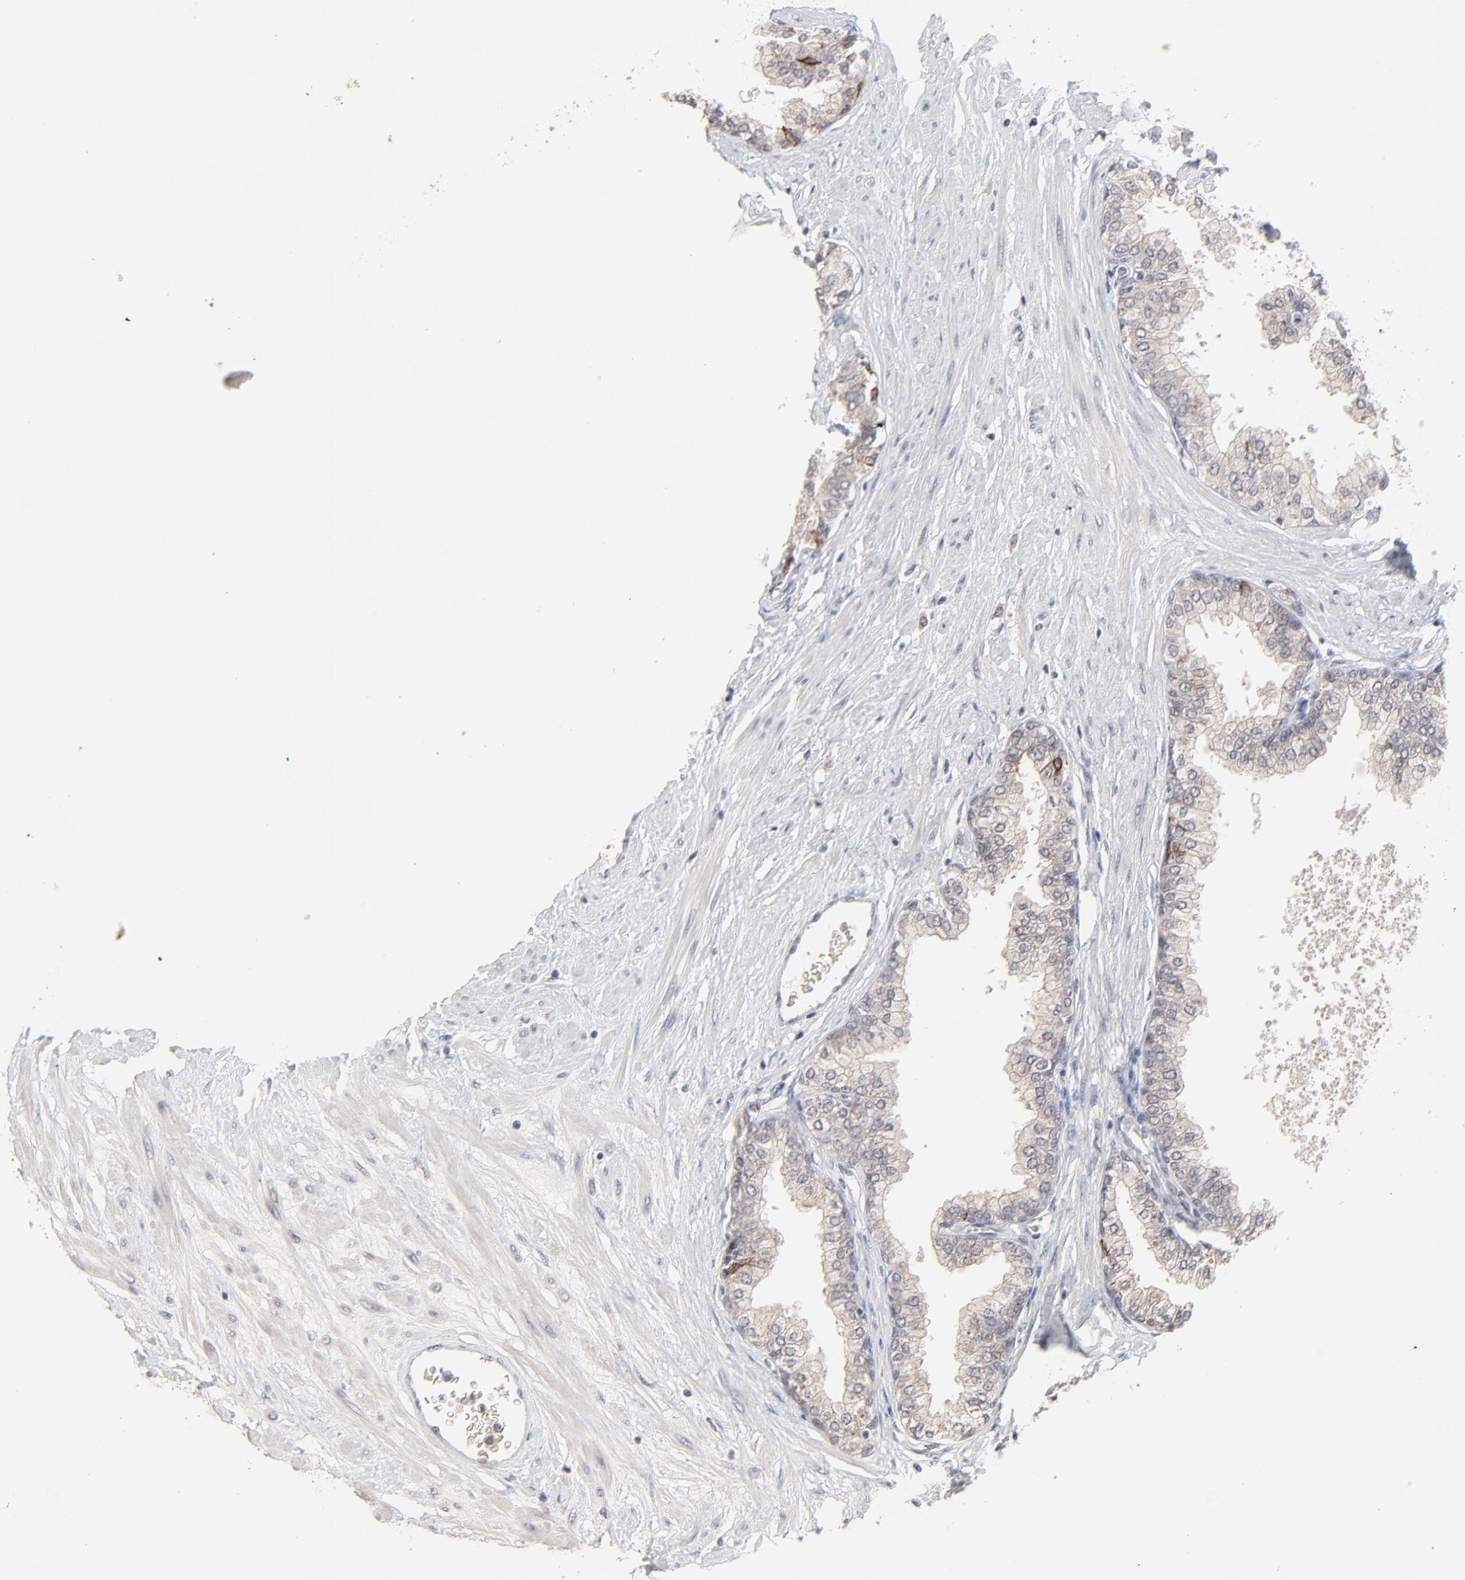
{"staining": {"intensity": "weak", "quantity": ">75%", "location": "cytoplasmic/membranous"}, "tissue": "prostate", "cell_type": "Glandular cells", "image_type": "normal", "snomed": [{"axis": "morphology", "description": "Normal tissue, NOS"}, {"axis": "topography", "description": "Prostate"}], "caption": "About >75% of glandular cells in normal prostate show weak cytoplasmic/membranous protein staining as visualized by brown immunohistochemical staining.", "gene": "FAM199X", "patient": {"sex": "male", "age": 60}}